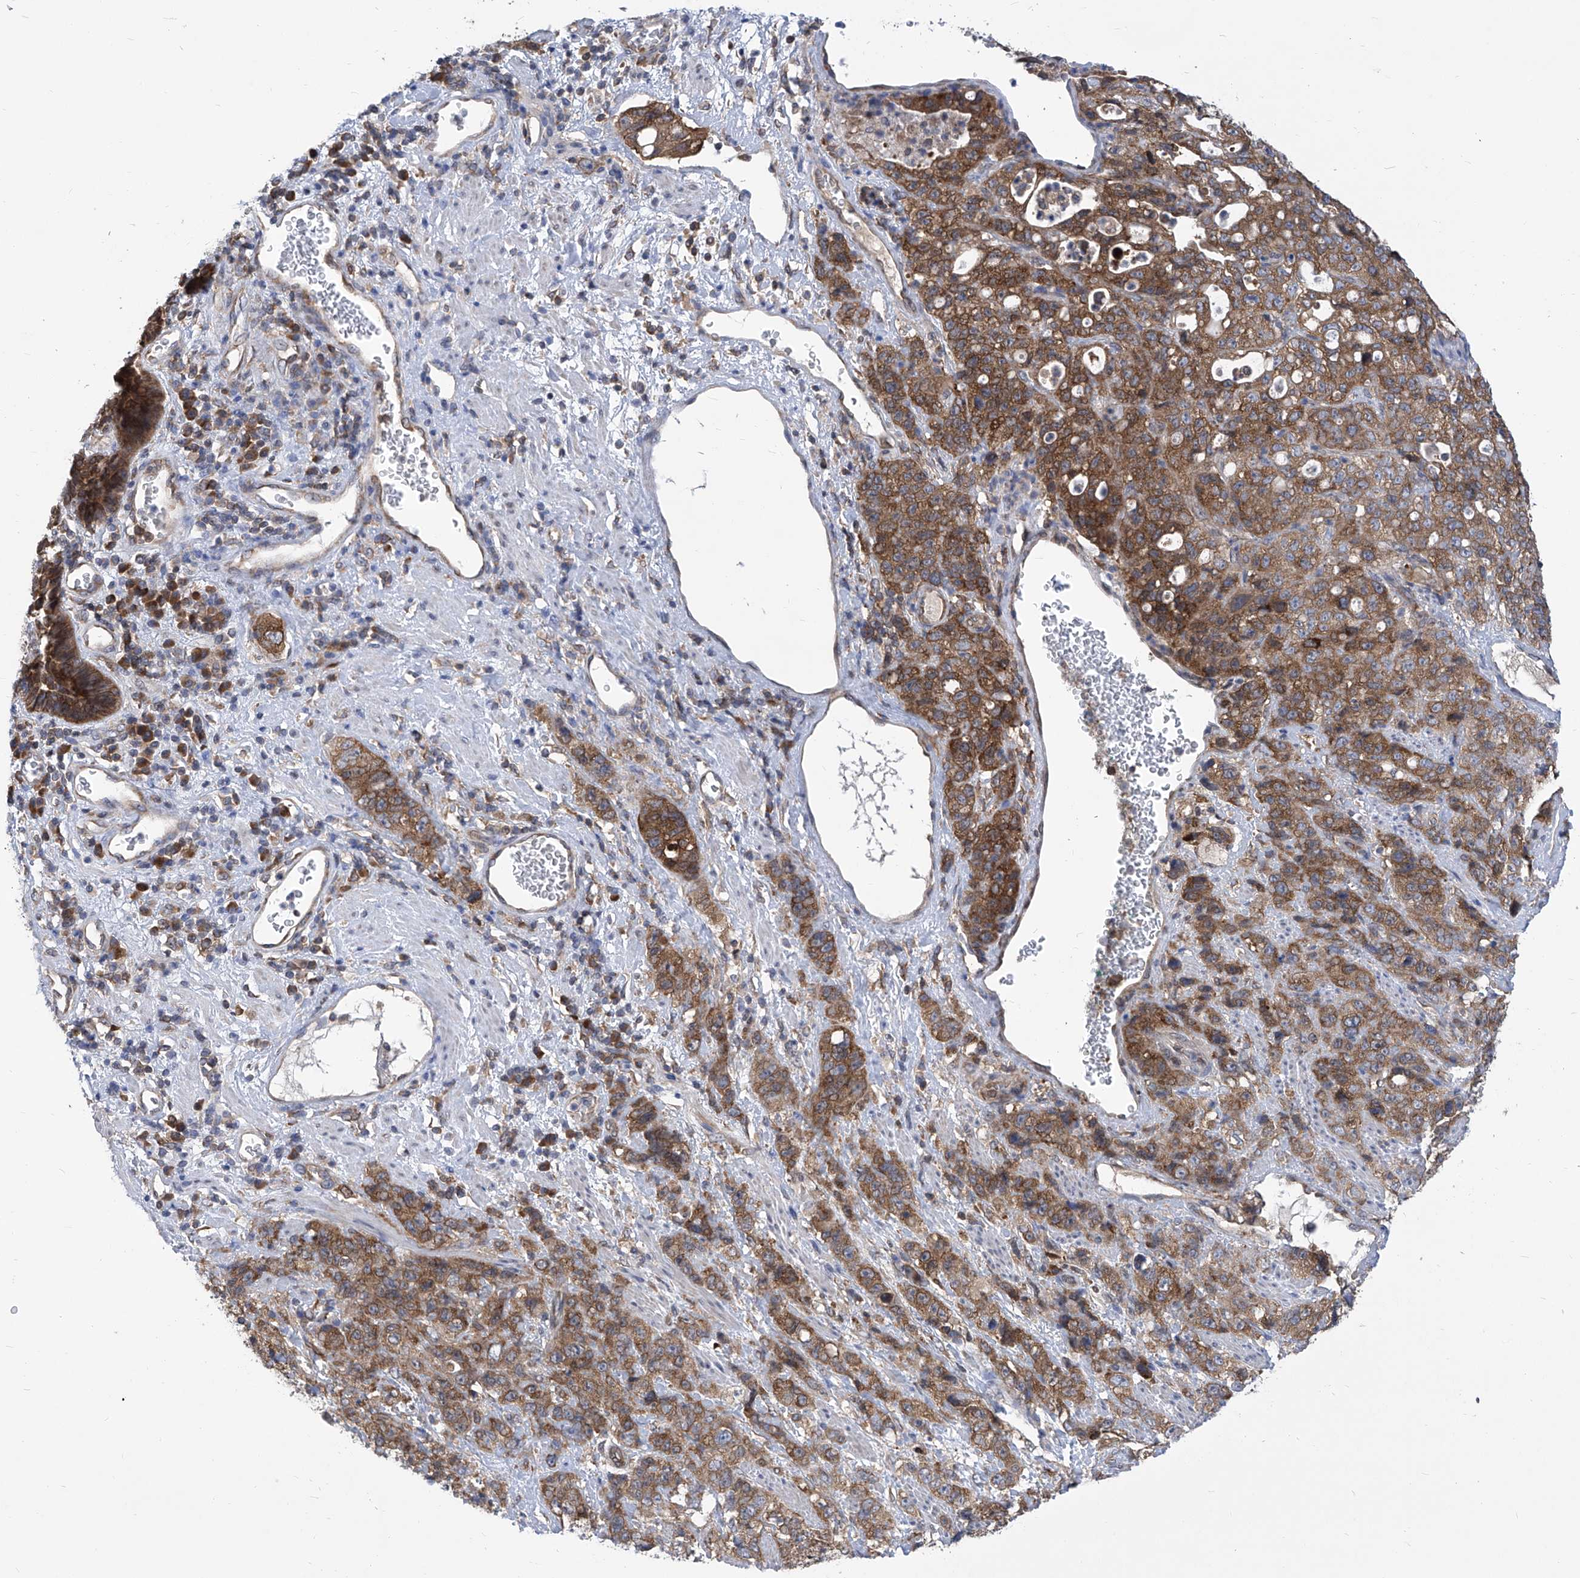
{"staining": {"intensity": "moderate", "quantity": ">75%", "location": "cytoplasmic/membranous"}, "tissue": "stomach cancer", "cell_type": "Tumor cells", "image_type": "cancer", "snomed": [{"axis": "morphology", "description": "Adenocarcinoma, NOS"}, {"axis": "topography", "description": "Stomach"}], "caption": "Approximately >75% of tumor cells in human stomach cancer (adenocarcinoma) exhibit moderate cytoplasmic/membranous protein positivity as visualized by brown immunohistochemical staining.", "gene": "EIF3M", "patient": {"sex": "male", "age": 48}}